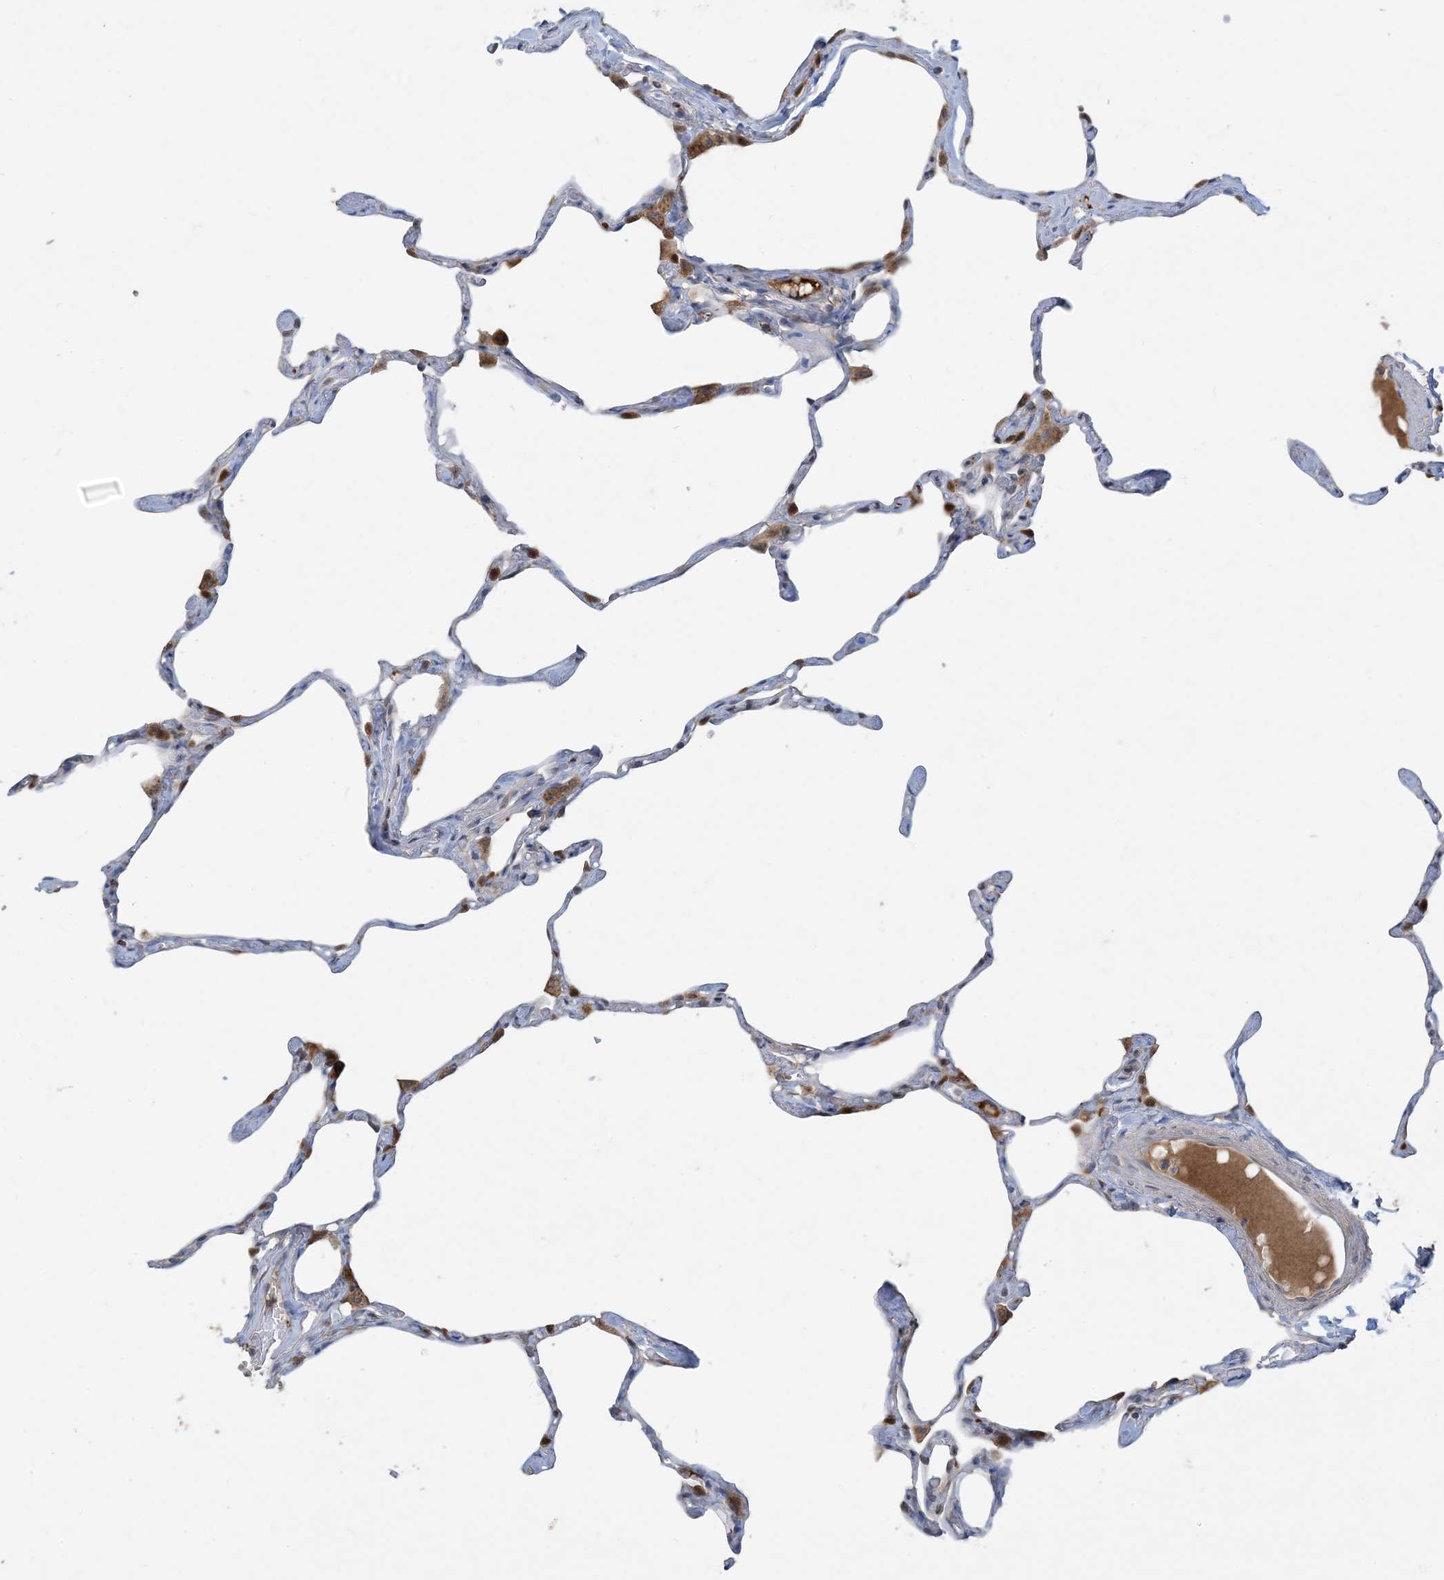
{"staining": {"intensity": "moderate", "quantity": "<25%", "location": "cytoplasmic/membranous"}, "tissue": "lung", "cell_type": "Alveolar cells", "image_type": "normal", "snomed": [{"axis": "morphology", "description": "Normal tissue, NOS"}, {"axis": "topography", "description": "Lung"}], "caption": "A low amount of moderate cytoplasmic/membranous expression is appreciated in about <25% of alveolar cells in benign lung. (DAB (3,3'-diaminobenzidine) IHC with brightfield microscopy, high magnification).", "gene": "ECHDC1", "patient": {"sex": "male", "age": 65}}